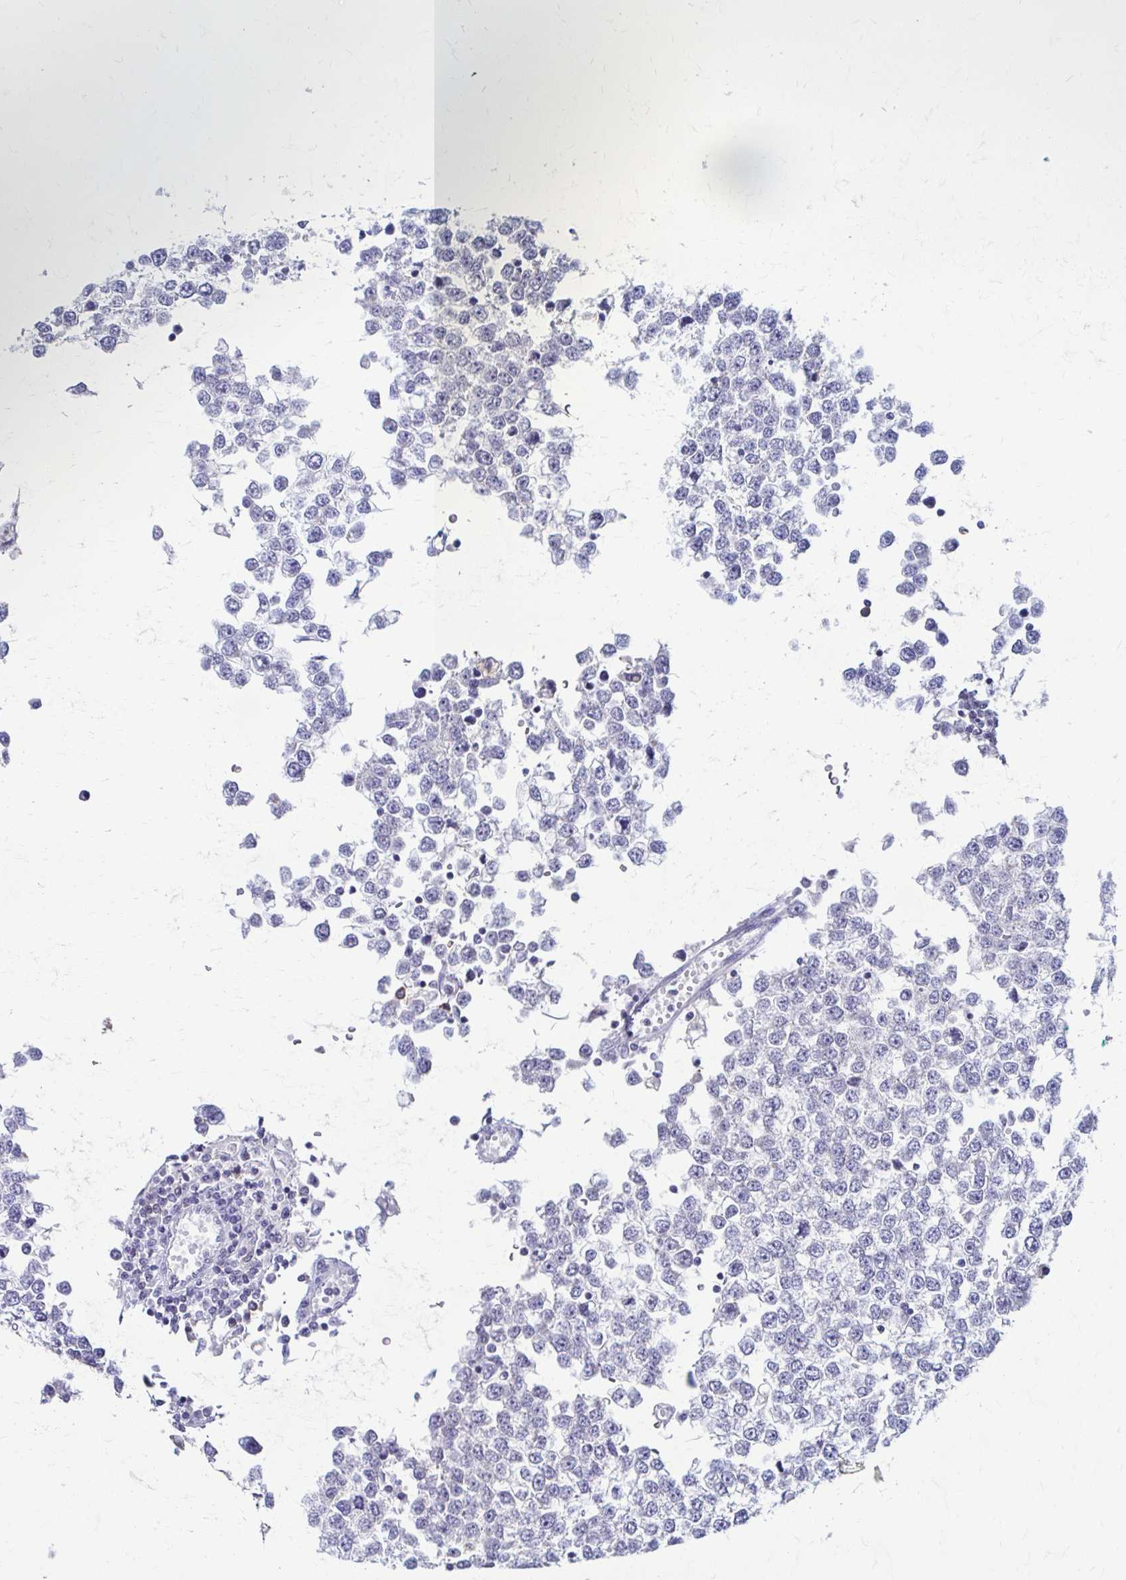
{"staining": {"intensity": "negative", "quantity": "none", "location": "none"}, "tissue": "testis cancer", "cell_type": "Tumor cells", "image_type": "cancer", "snomed": [{"axis": "morphology", "description": "Seminoma, NOS"}, {"axis": "topography", "description": "Testis"}], "caption": "Photomicrograph shows no protein positivity in tumor cells of testis seminoma tissue.", "gene": "PIK3AP1", "patient": {"sex": "male", "age": 65}}